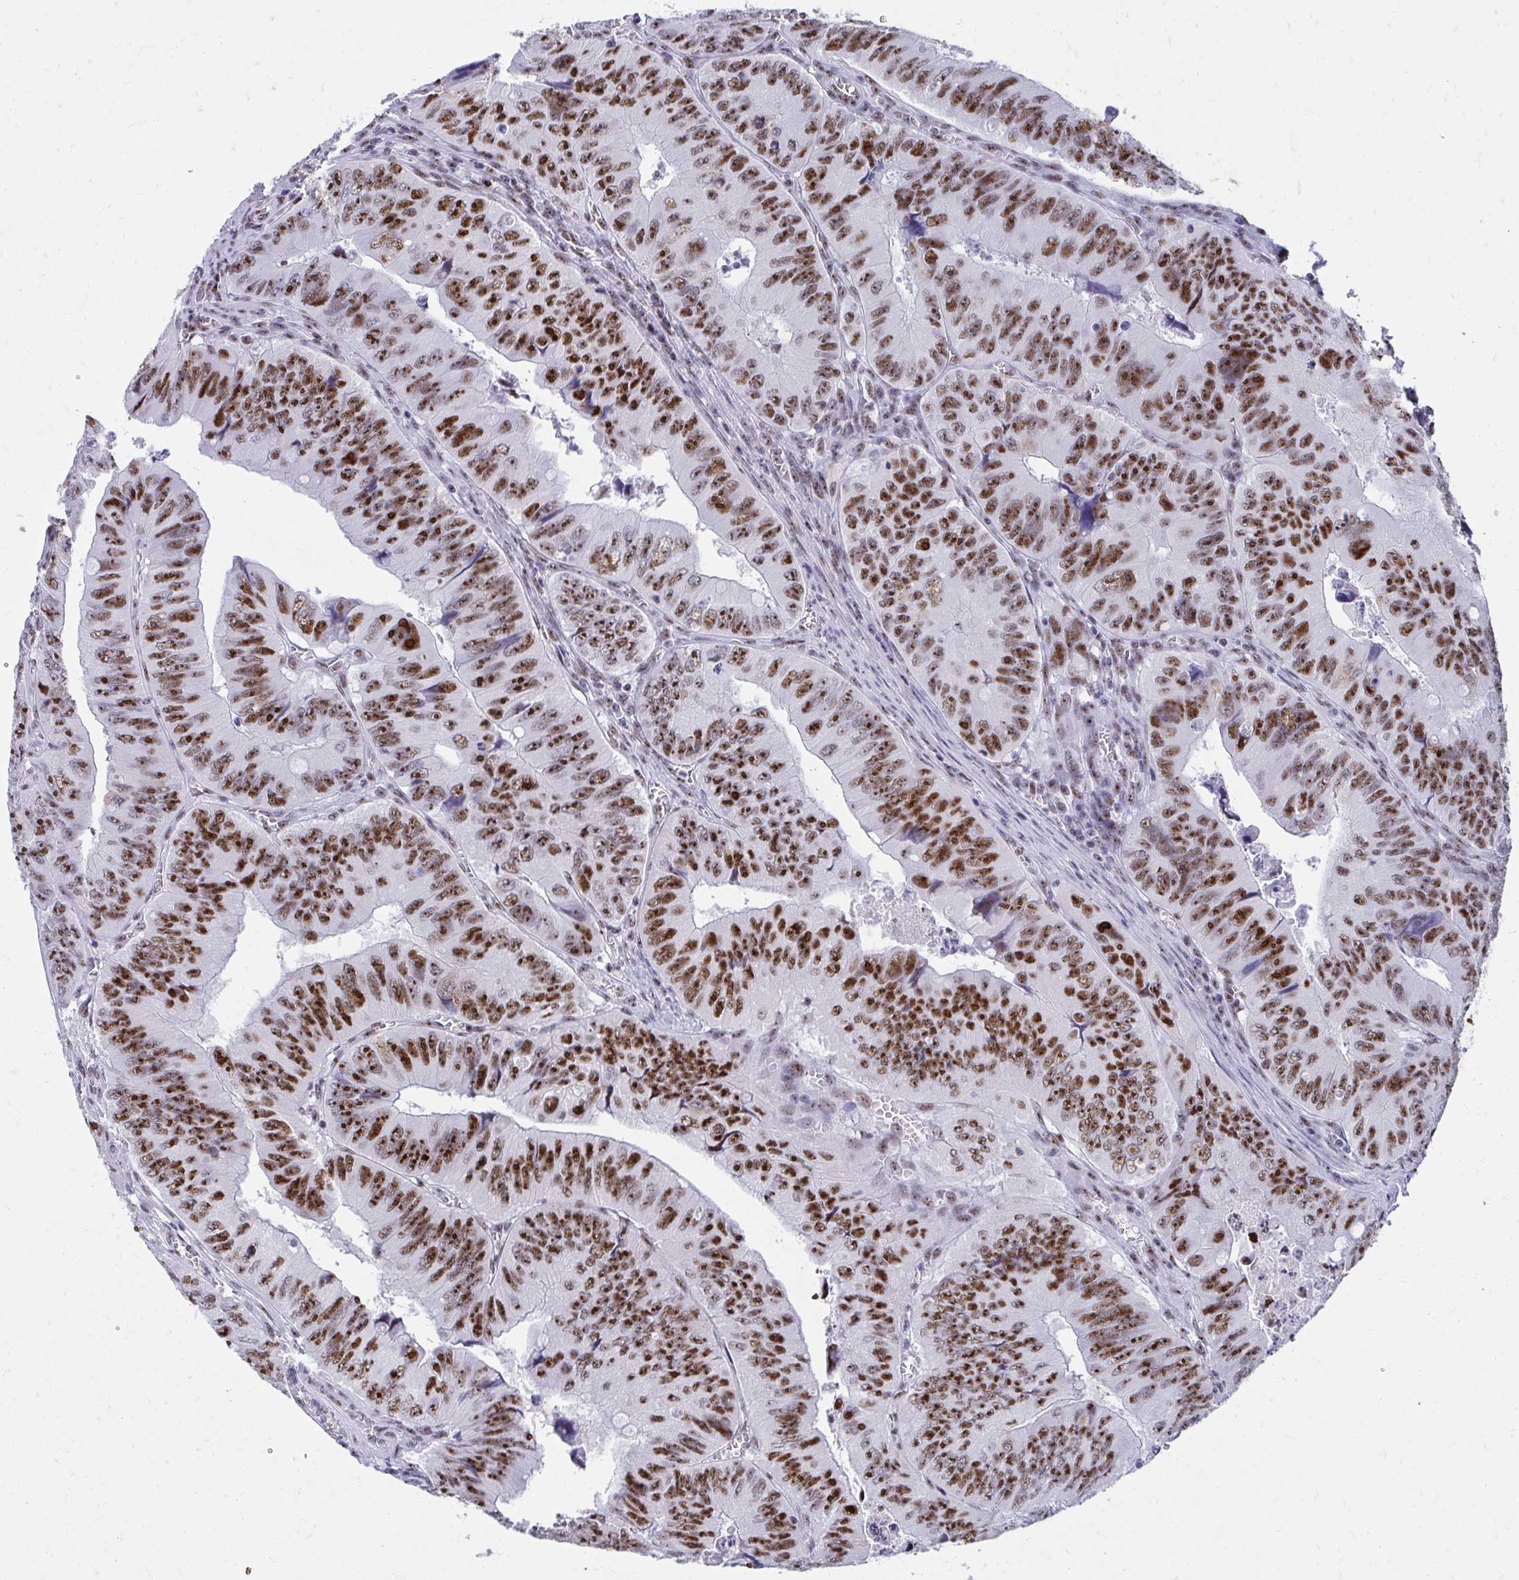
{"staining": {"intensity": "strong", "quantity": ">75%", "location": "nuclear"}, "tissue": "colorectal cancer", "cell_type": "Tumor cells", "image_type": "cancer", "snomed": [{"axis": "morphology", "description": "Adenocarcinoma, NOS"}, {"axis": "topography", "description": "Colon"}], "caption": "A brown stain shows strong nuclear staining of a protein in colorectal adenocarcinoma tumor cells.", "gene": "PELP1", "patient": {"sex": "female", "age": 84}}